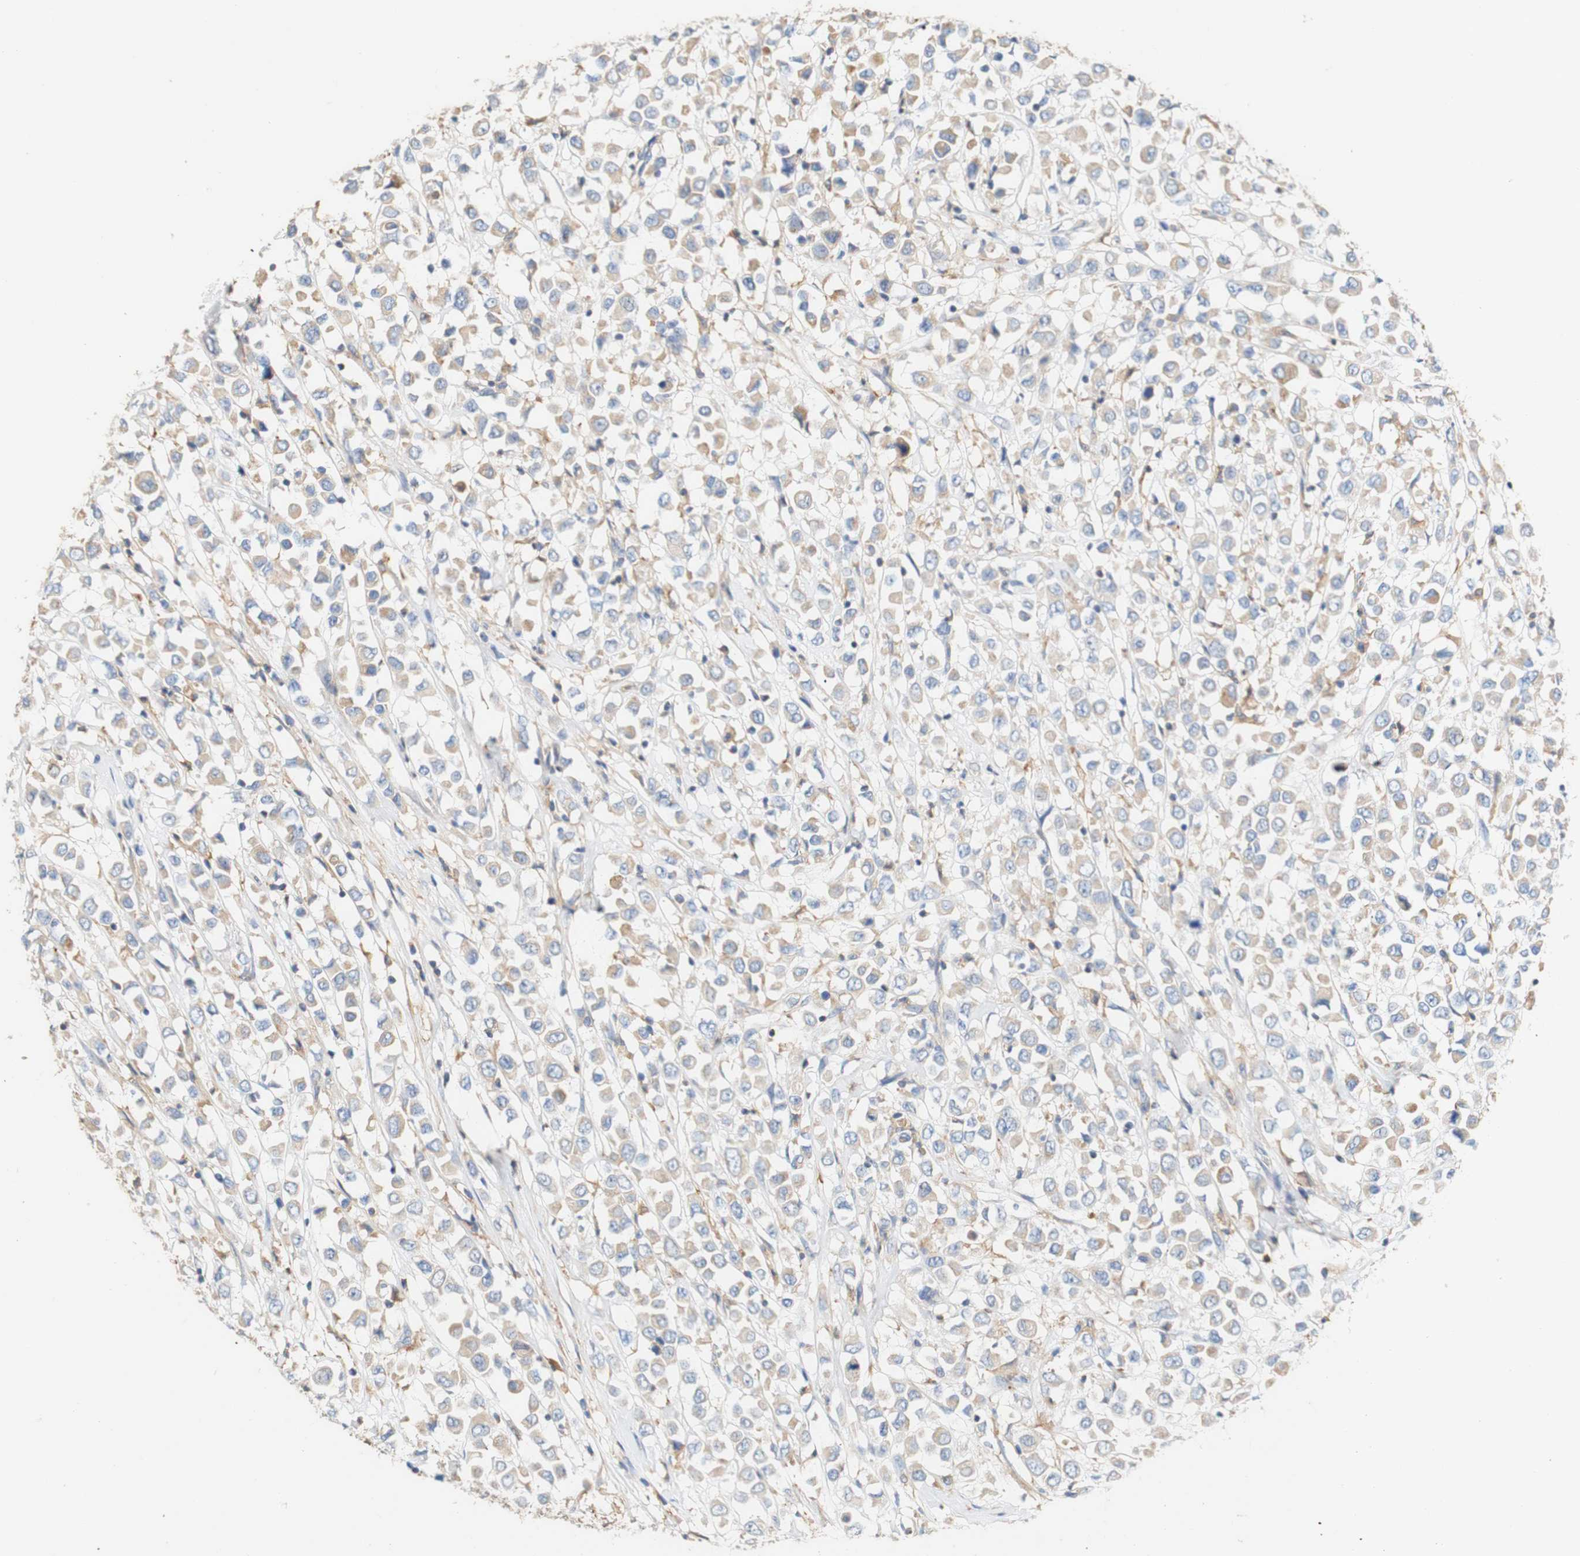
{"staining": {"intensity": "weak", "quantity": ">75%", "location": "cytoplasmic/membranous"}, "tissue": "breast cancer", "cell_type": "Tumor cells", "image_type": "cancer", "snomed": [{"axis": "morphology", "description": "Duct carcinoma"}, {"axis": "topography", "description": "Breast"}], "caption": "Protein staining of breast cancer tissue shows weak cytoplasmic/membranous expression in about >75% of tumor cells. (DAB (3,3'-diaminobenzidine) IHC with brightfield microscopy, high magnification).", "gene": "PCDH7", "patient": {"sex": "female", "age": 61}}